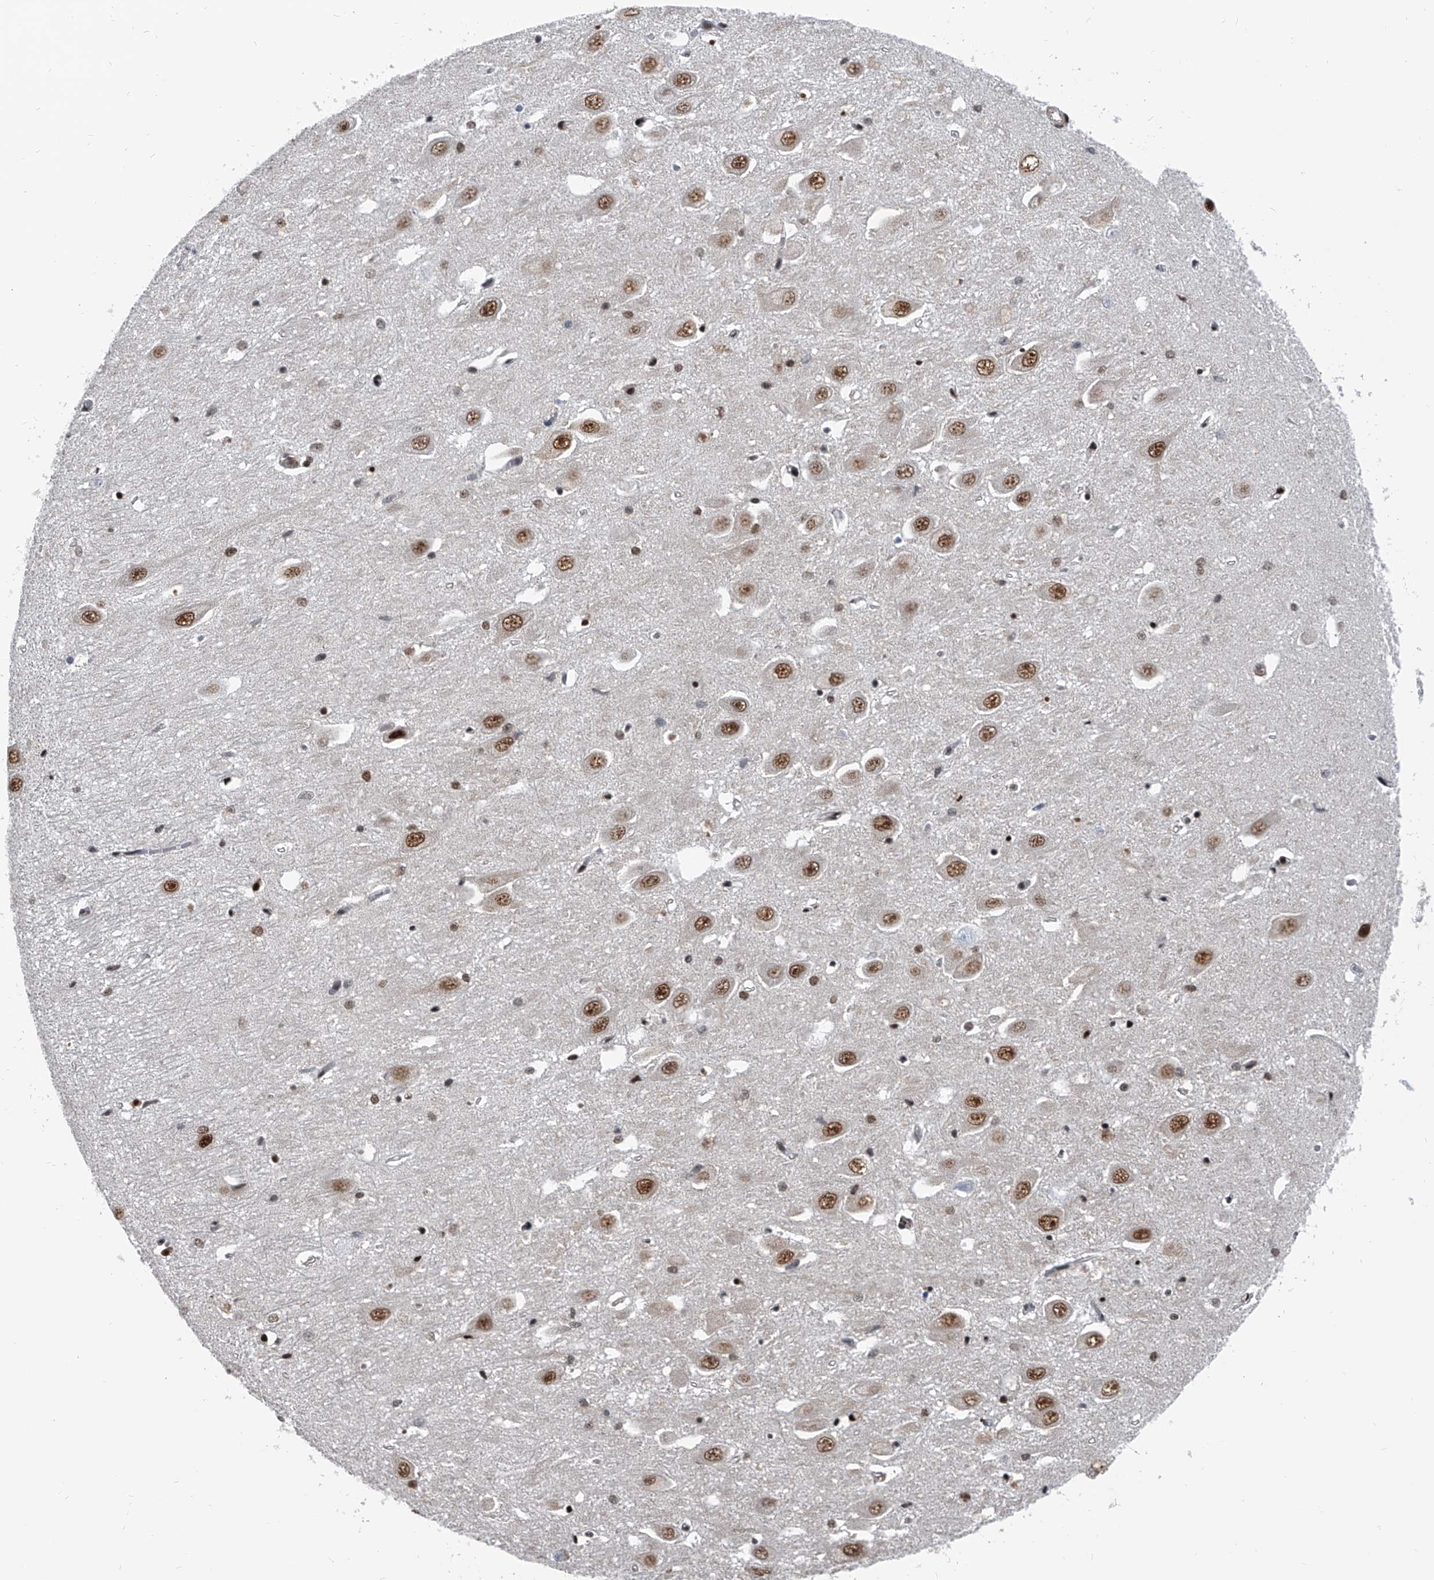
{"staining": {"intensity": "negative", "quantity": "none", "location": "none"}, "tissue": "hippocampus", "cell_type": "Glial cells", "image_type": "normal", "snomed": [{"axis": "morphology", "description": "Normal tissue, NOS"}, {"axis": "topography", "description": "Hippocampus"}], "caption": "The image demonstrates no staining of glial cells in normal hippocampus.", "gene": "FKBP5", "patient": {"sex": "female", "age": 64}}